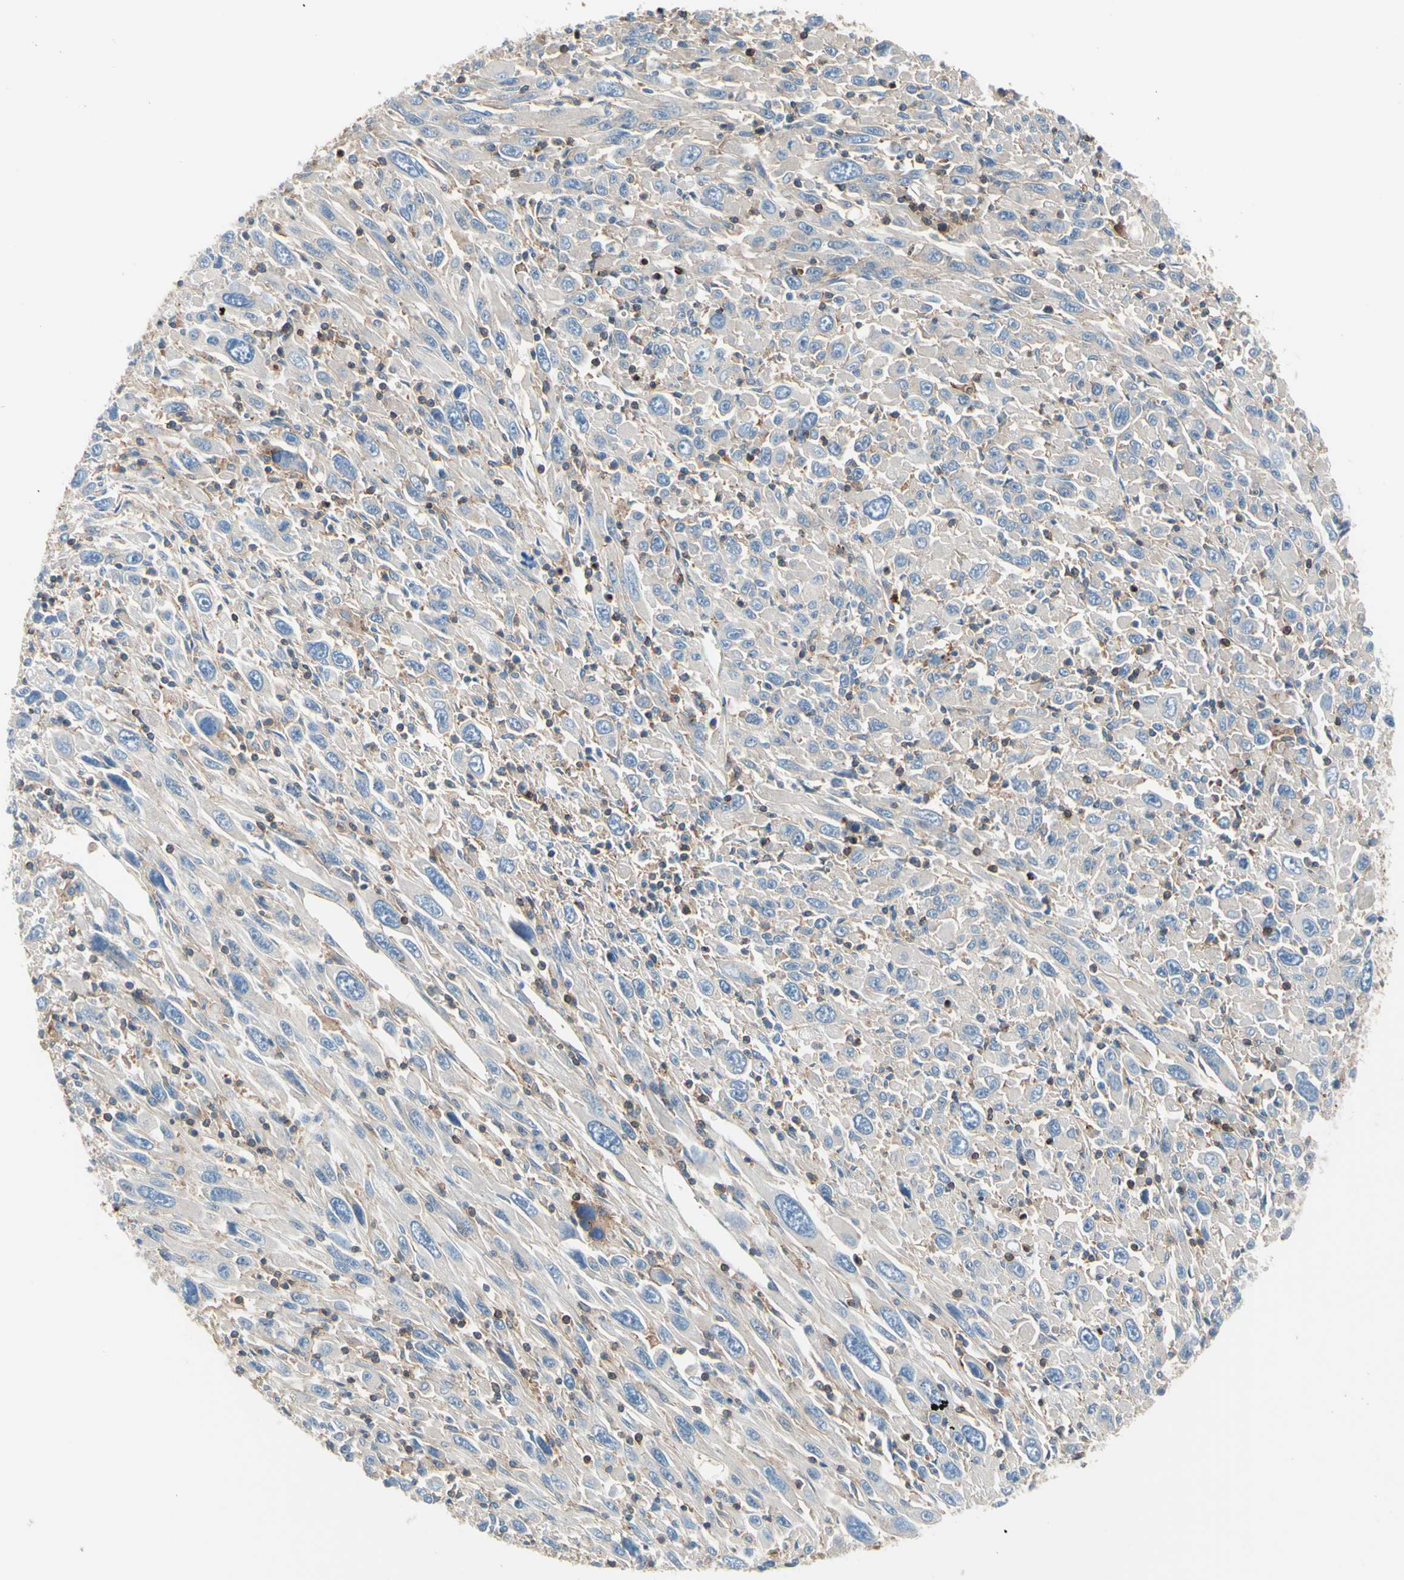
{"staining": {"intensity": "negative", "quantity": "none", "location": "none"}, "tissue": "melanoma", "cell_type": "Tumor cells", "image_type": "cancer", "snomed": [{"axis": "morphology", "description": "Malignant melanoma, Metastatic site"}, {"axis": "topography", "description": "Skin"}], "caption": "Immunohistochemical staining of malignant melanoma (metastatic site) shows no significant expression in tumor cells.", "gene": "SEMA4C", "patient": {"sex": "female", "age": 56}}